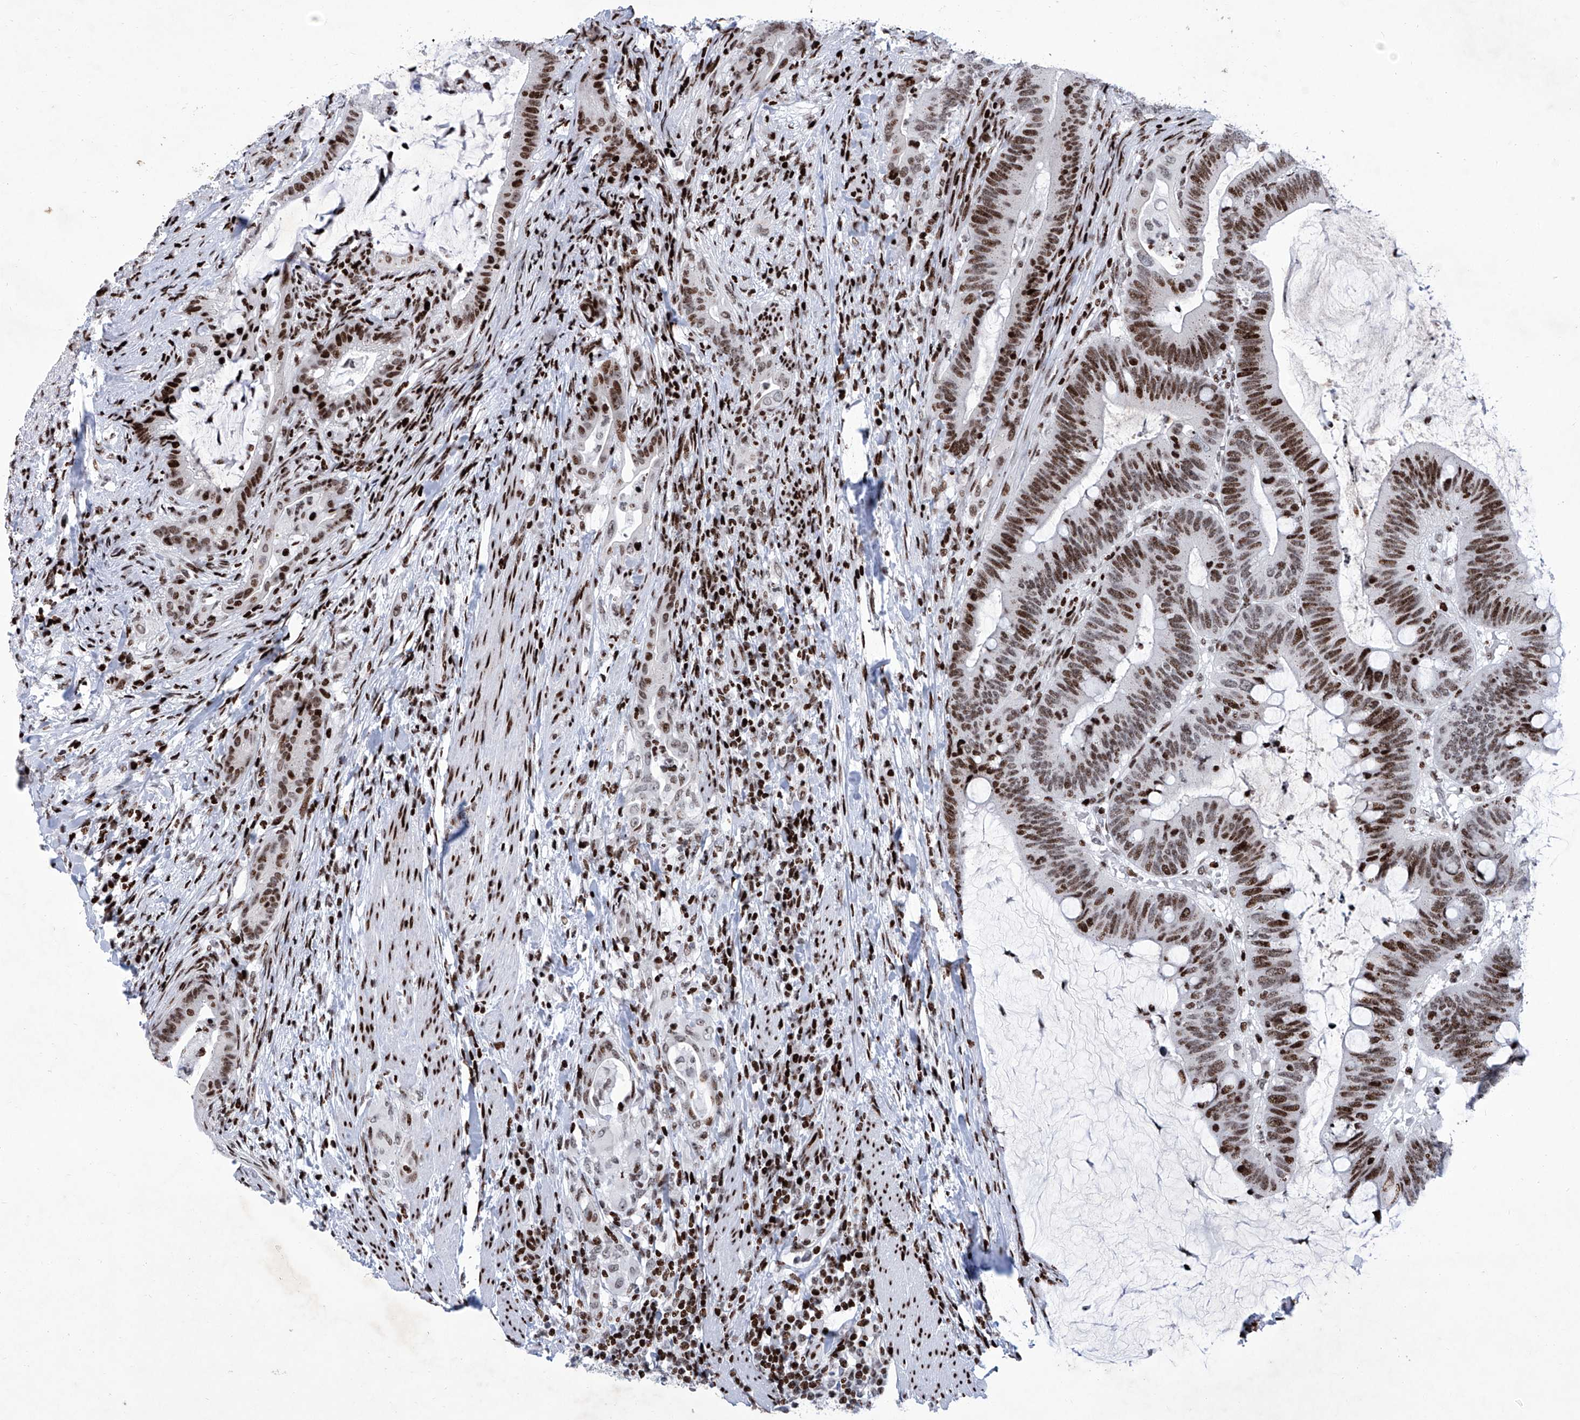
{"staining": {"intensity": "moderate", "quantity": ">75%", "location": "nuclear"}, "tissue": "colorectal cancer", "cell_type": "Tumor cells", "image_type": "cancer", "snomed": [{"axis": "morphology", "description": "Adenocarcinoma, NOS"}, {"axis": "topography", "description": "Colon"}], "caption": "An image showing moderate nuclear expression in about >75% of tumor cells in adenocarcinoma (colorectal), as visualized by brown immunohistochemical staining.", "gene": "HEY2", "patient": {"sex": "female", "age": 66}}